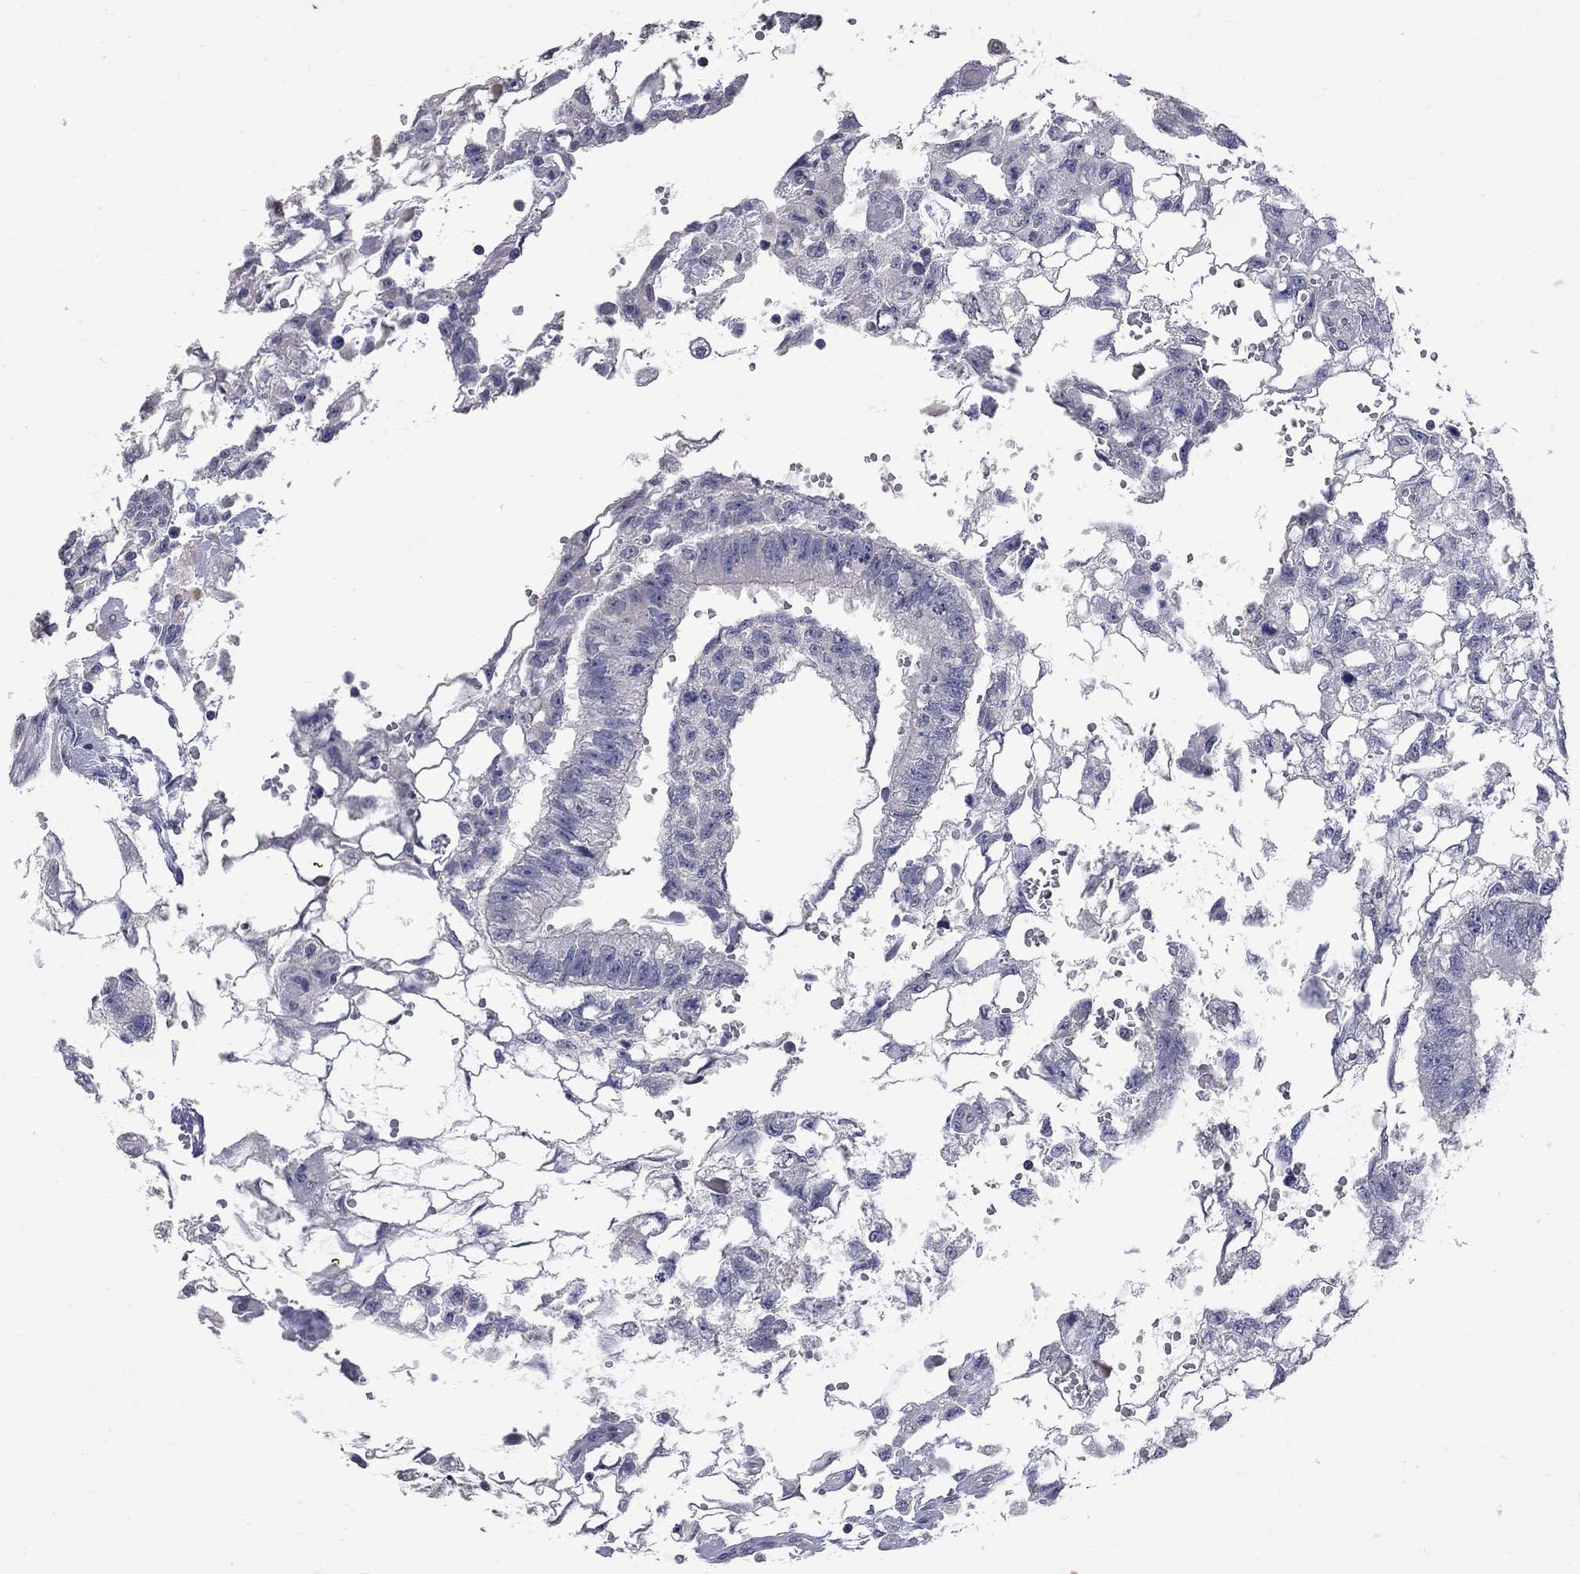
{"staining": {"intensity": "negative", "quantity": "none", "location": "none"}, "tissue": "testis cancer", "cell_type": "Tumor cells", "image_type": "cancer", "snomed": [{"axis": "morphology", "description": "Carcinoma, Embryonal, NOS"}, {"axis": "topography", "description": "Testis"}], "caption": "Testis embryonal carcinoma stained for a protein using IHC demonstrates no expression tumor cells.", "gene": "NOS2", "patient": {"sex": "male", "age": 32}}